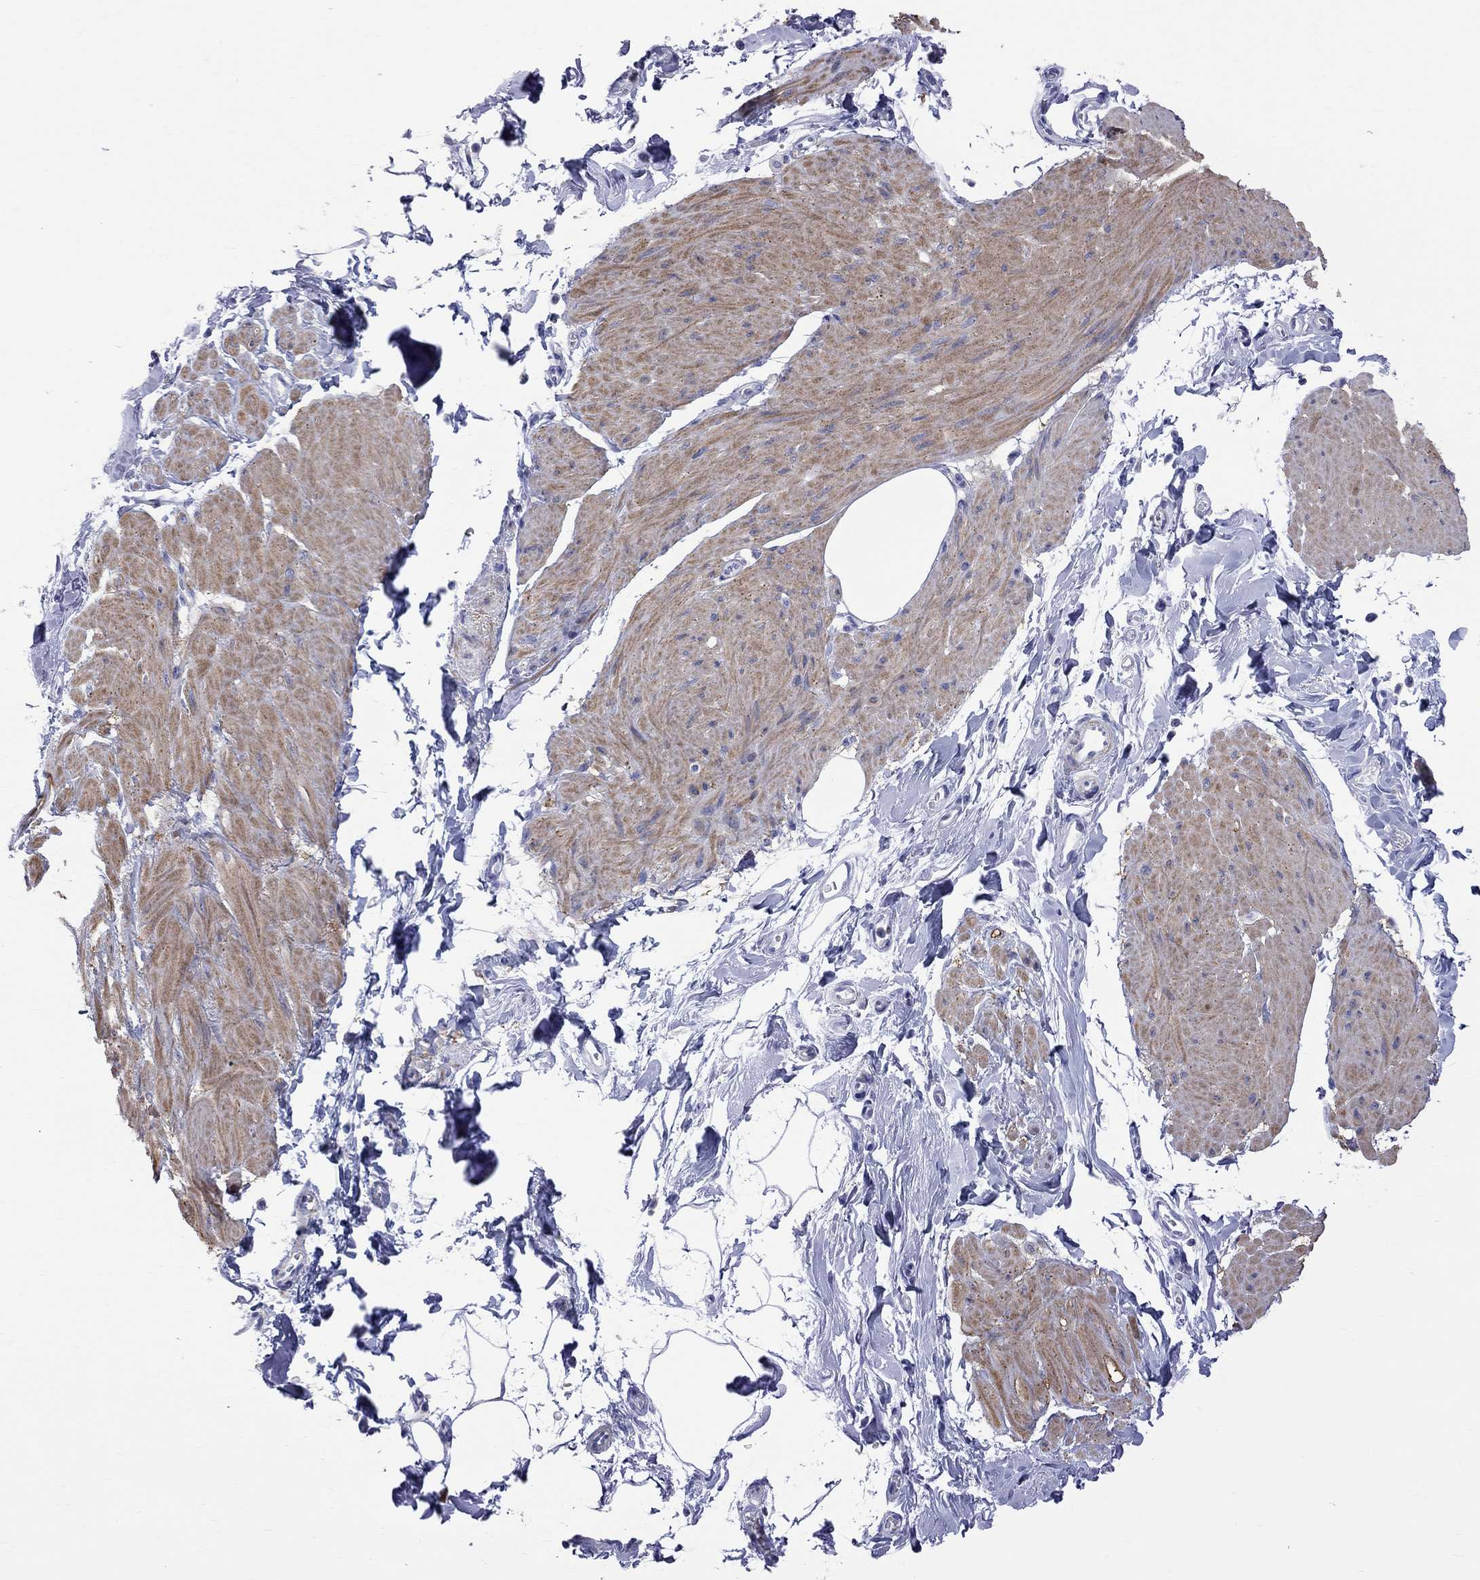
{"staining": {"intensity": "moderate", "quantity": "25%-75%", "location": "cytoplasmic/membranous"}, "tissue": "smooth muscle", "cell_type": "Smooth muscle cells", "image_type": "normal", "snomed": [{"axis": "morphology", "description": "Normal tissue, NOS"}, {"axis": "topography", "description": "Adipose tissue"}, {"axis": "topography", "description": "Smooth muscle"}, {"axis": "topography", "description": "Peripheral nerve tissue"}], "caption": "The histopathology image demonstrates immunohistochemical staining of unremarkable smooth muscle. There is moderate cytoplasmic/membranous expression is present in about 25%-75% of smooth muscle cells.", "gene": "S100A3", "patient": {"sex": "male", "age": 83}}